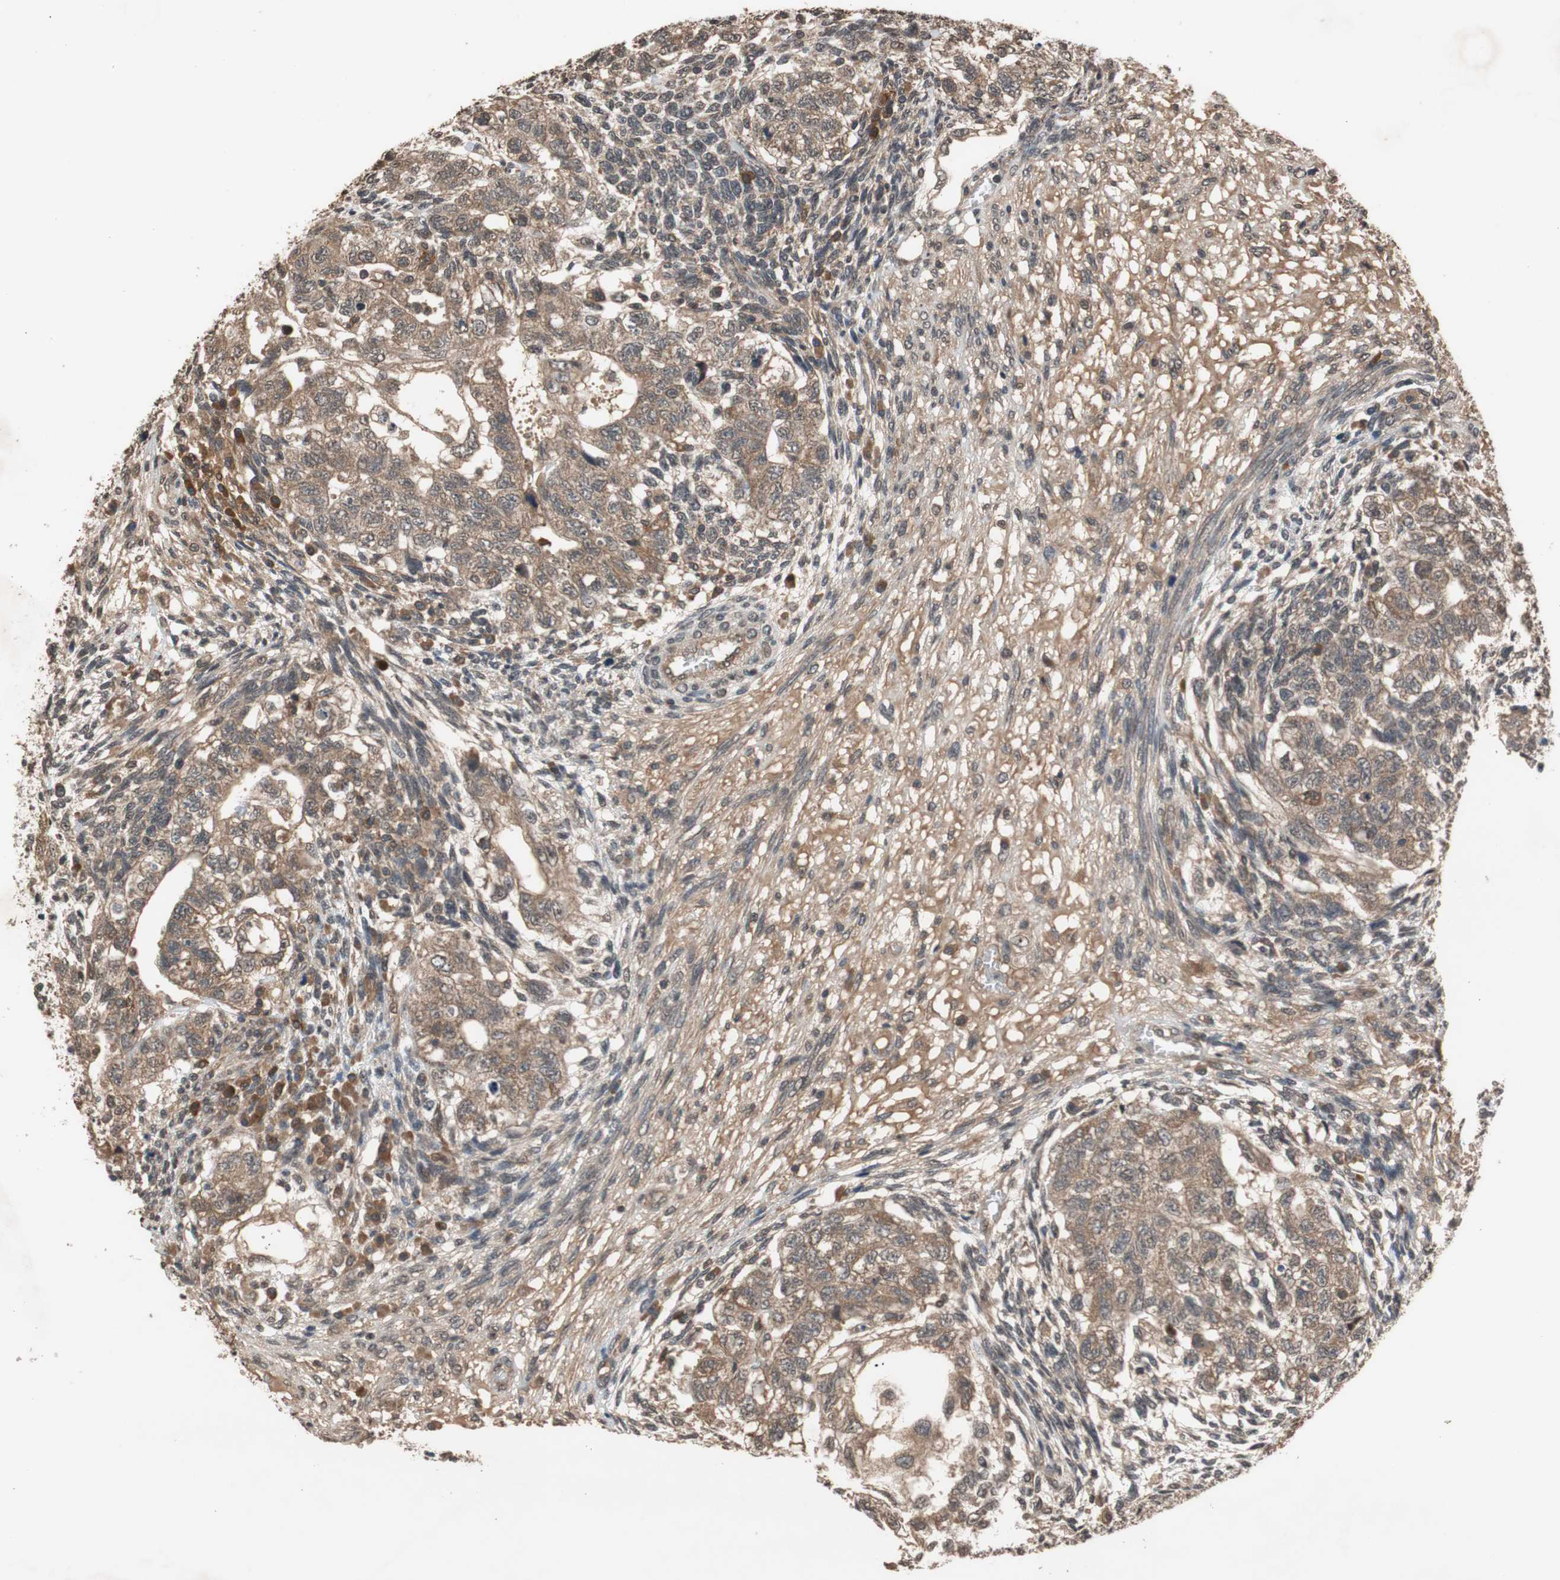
{"staining": {"intensity": "moderate", "quantity": ">75%", "location": "cytoplasmic/membranous"}, "tissue": "testis cancer", "cell_type": "Tumor cells", "image_type": "cancer", "snomed": [{"axis": "morphology", "description": "Normal tissue, NOS"}, {"axis": "morphology", "description": "Carcinoma, Embryonal, NOS"}, {"axis": "topography", "description": "Testis"}], "caption": "Protein staining demonstrates moderate cytoplasmic/membranous expression in about >75% of tumor cells in testis cancer (embryonal carcinoma).", "gene": "TMEM230", "patient": {"sex": "male", "age": 36}}